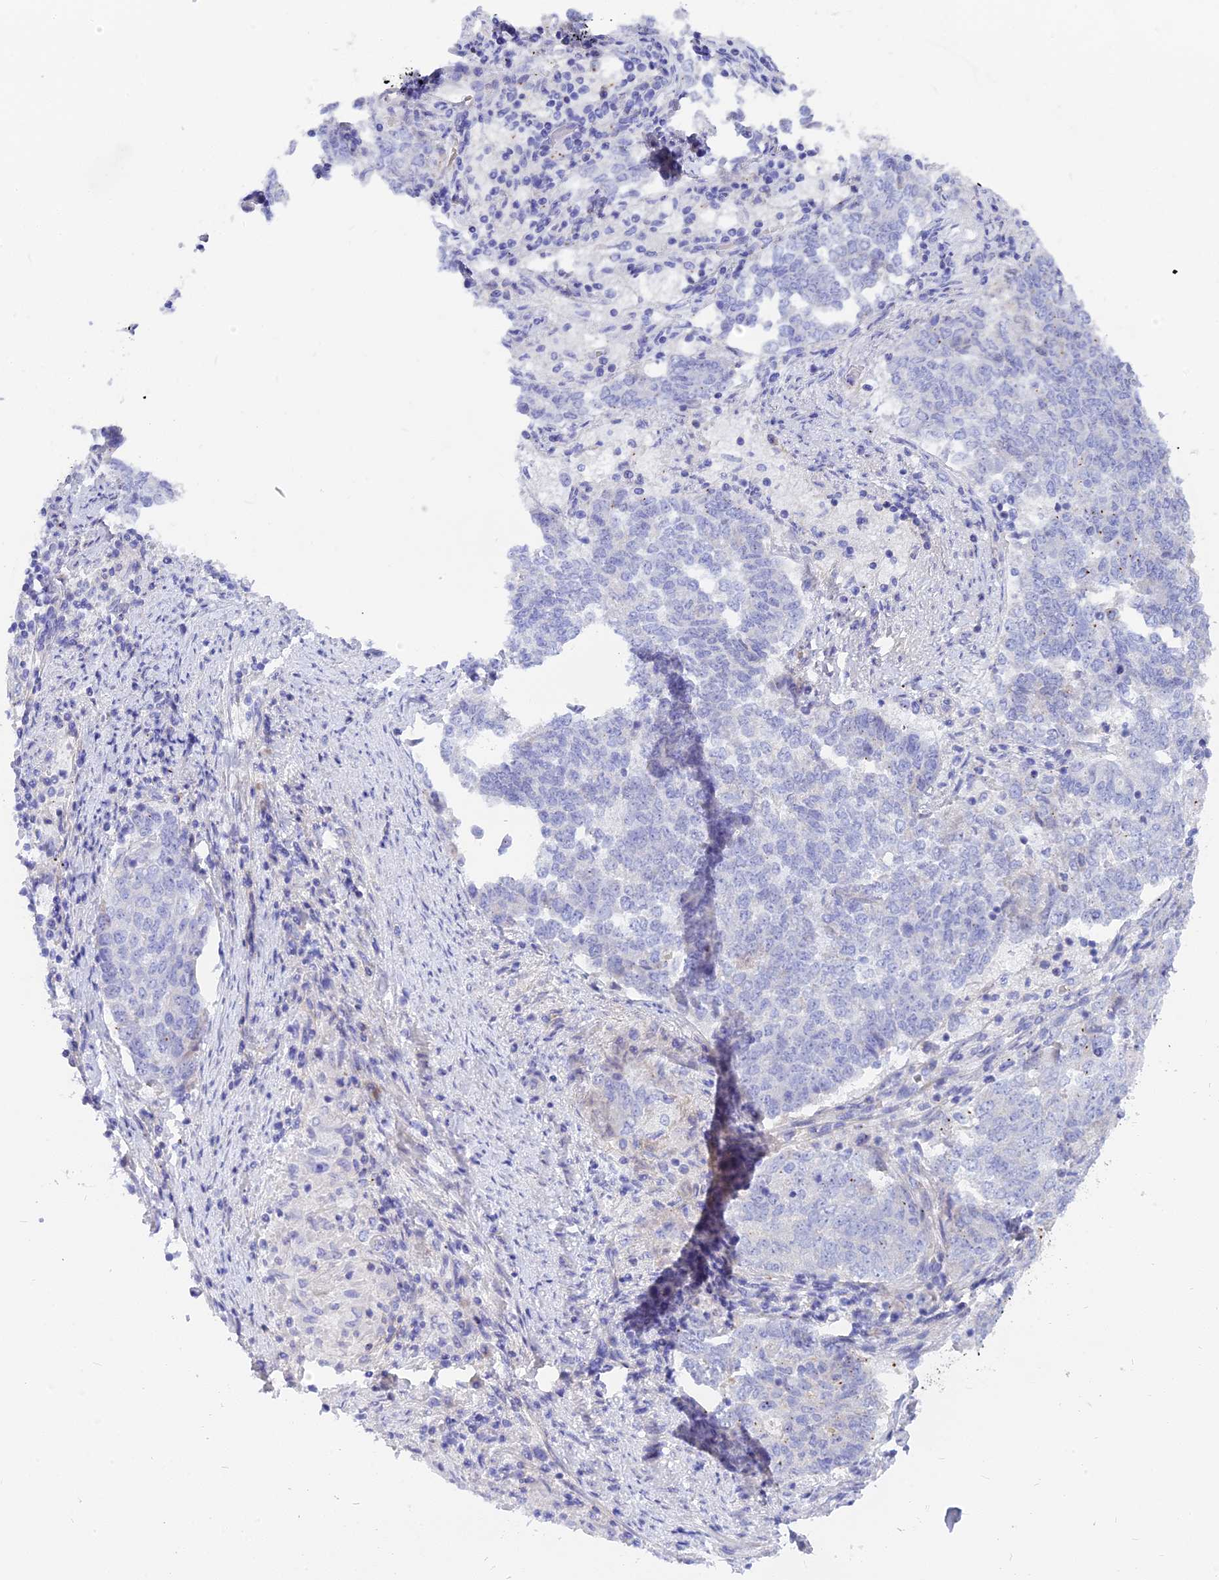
{"staining": {"intensity": "negative", "quantity": "none", "location": "none"}, "tissue": "endometrial cancer", "cell_type": "Tumor cells", "image_type": "cancer", "snomed": [{"axis": "morphology", "description": "Adenocarcinoma, NOS"}, {"axis": "topography", "description": "Endometrium"}], "caption": "Immunohistochemistry (IHC) image of neoplastic tissue: human endometrial cancer stained with DAB (3,3'-diaminobenzidine) exhibits no significant protein positivity in tumor cells.", "gene": "MBD3L1", "patient": {"sex": "female", "age": 80}}